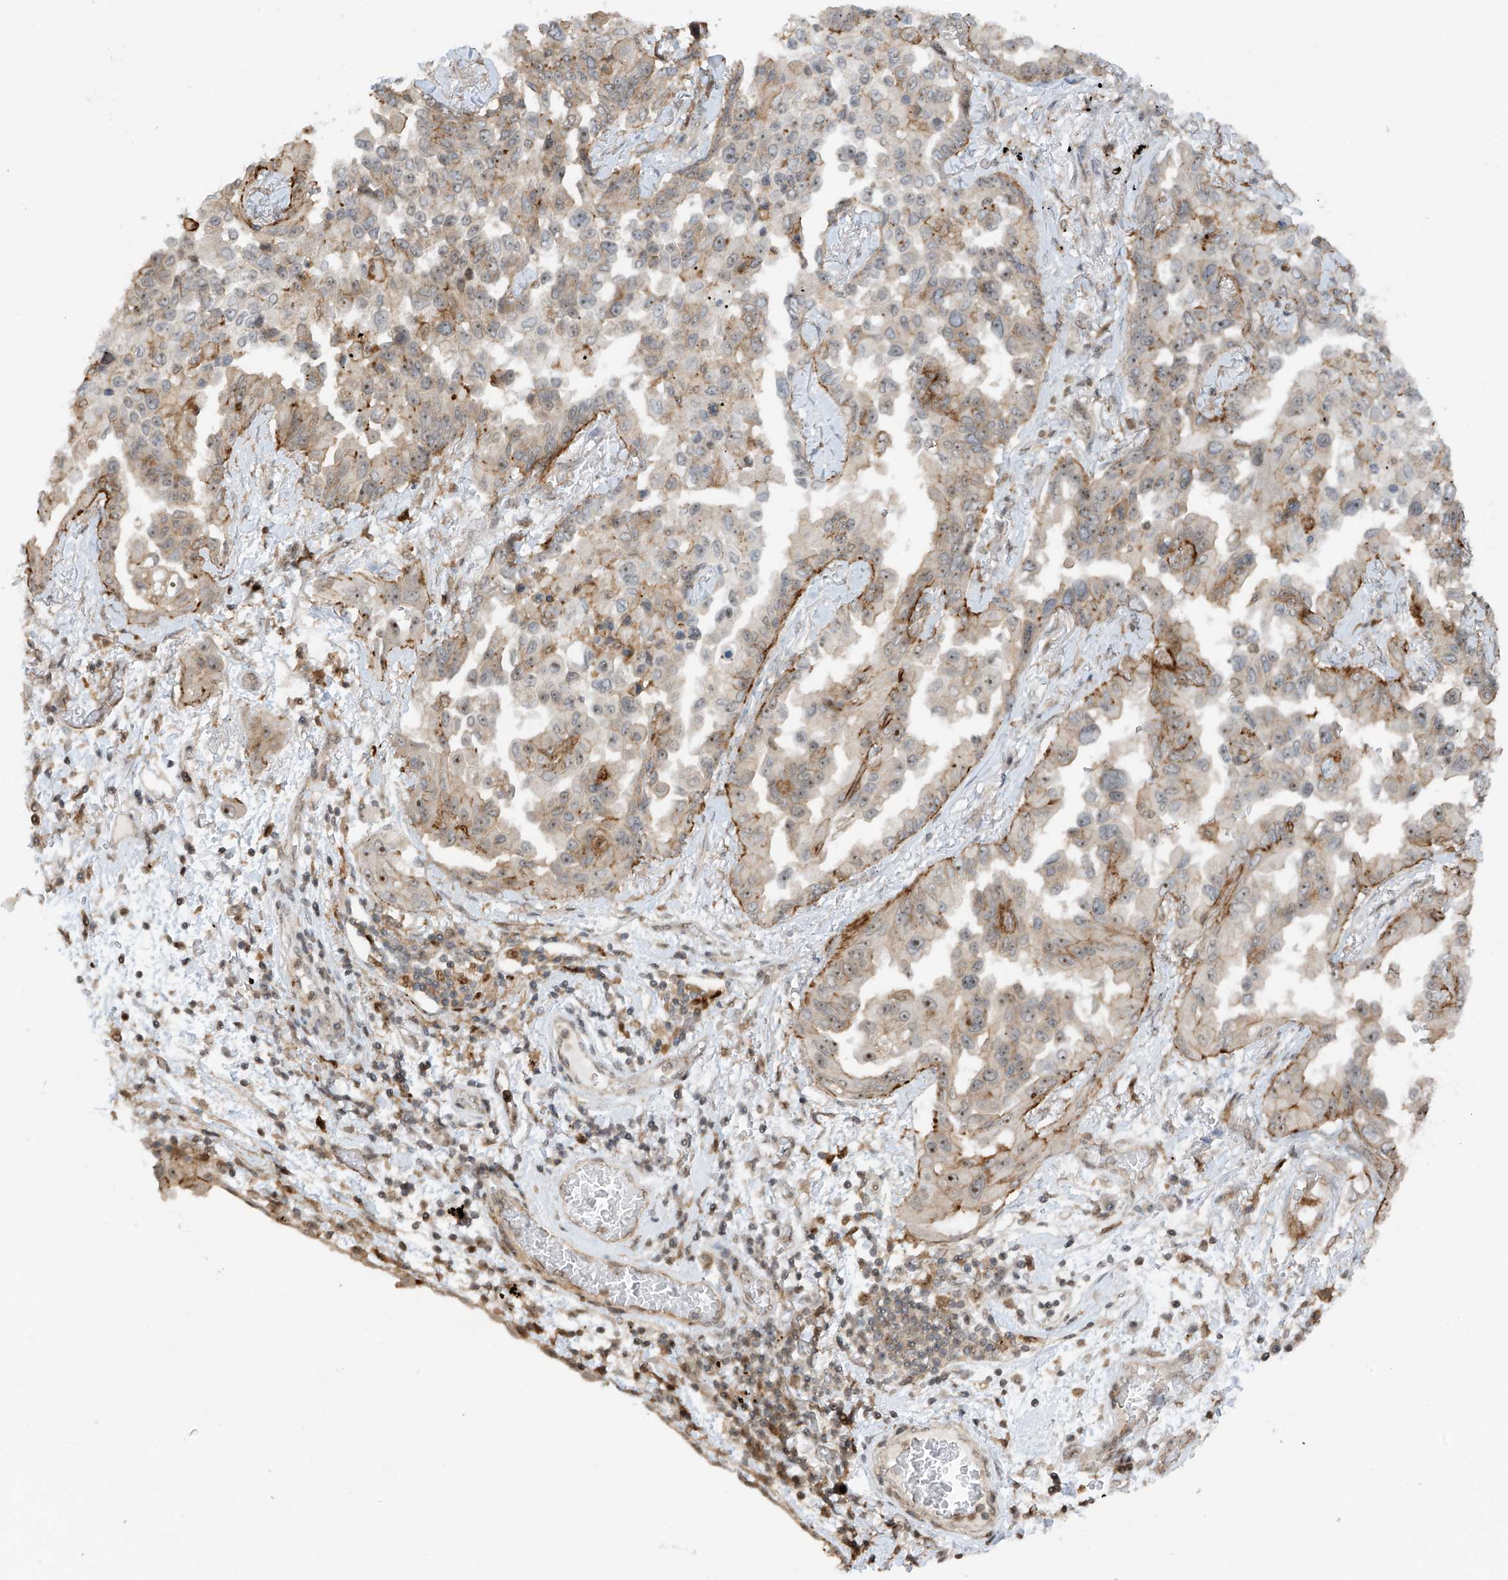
{"staining": {"intensity": "moderate", "quantity": "<25%", "location": "cytoplasmic/membranous,nuclear"}, "tissue": "lung cancer", "cell_type": "Tumor cells", "image_type": "cancer", "snomed": [{"axis": "morphology", "description": "Adenocarcinoma, NOS"}, {"axis": "topography", "description": "Lung"}], "caption": "Immunohistochemistry of human lung cancer shows low levels of moderate cytoplasmic/membranous and nuclear expression in approximately <25% of tumor cells.", "gene": "REPIN1", "patient": {"sex": "female", "age": 67}}